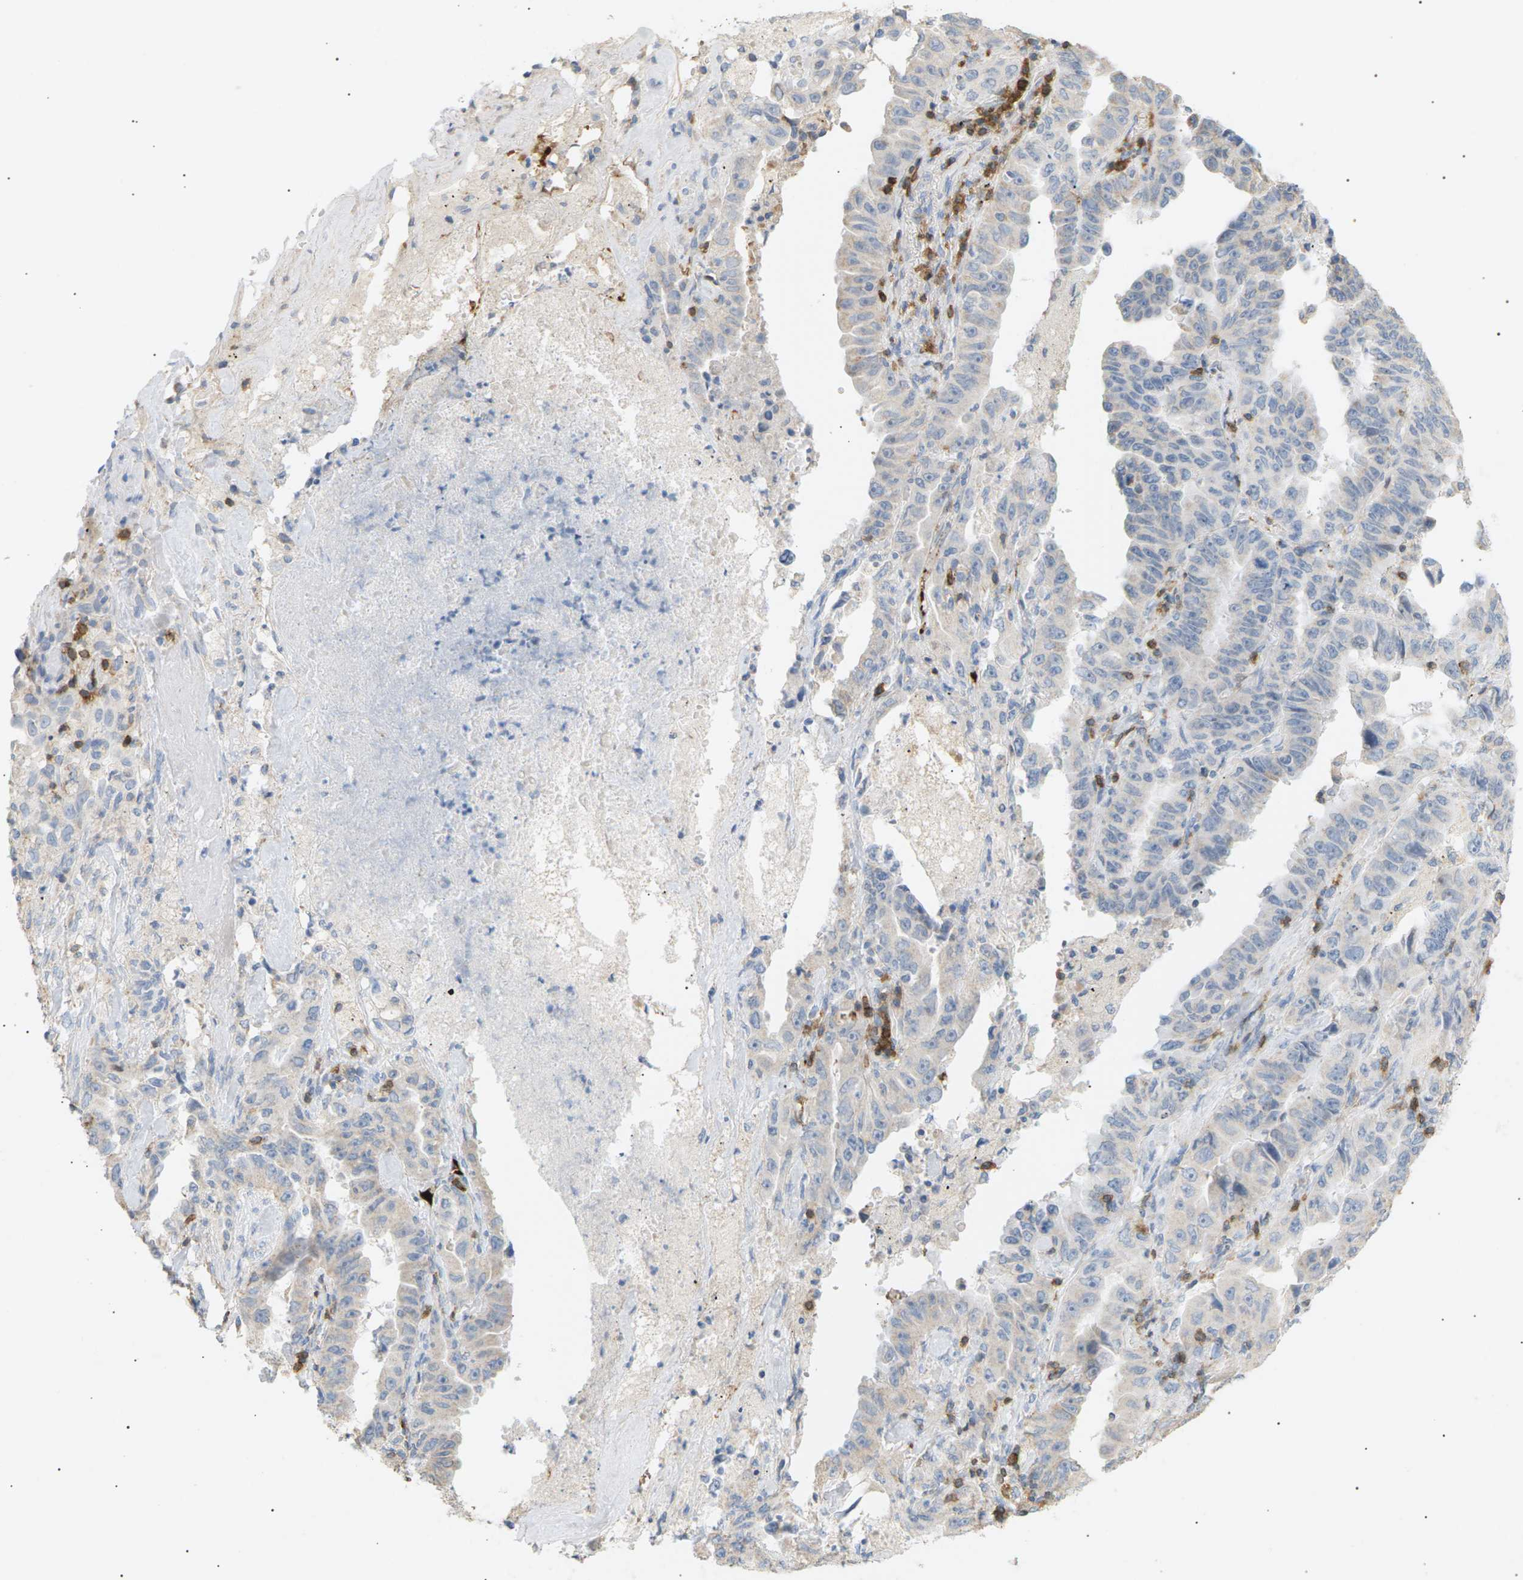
{"staining": {"intensity": "negative", "quantity": "none", "location": "none"}, "tissue": "lung cancer", "cell_type": "Tumor cells", "image_type": "cancer", "snomed": [{"axis": "morphology", "description": "Adenocarcinoma, NOS"}, {"axis": "topography", "description": "Lung"}], "caption": "Histopathology image shows no protein positivity in tumor cells of lung cancer tissue.", "gene": "LIME1", "patient": {"sex": "female", "age": 51}}